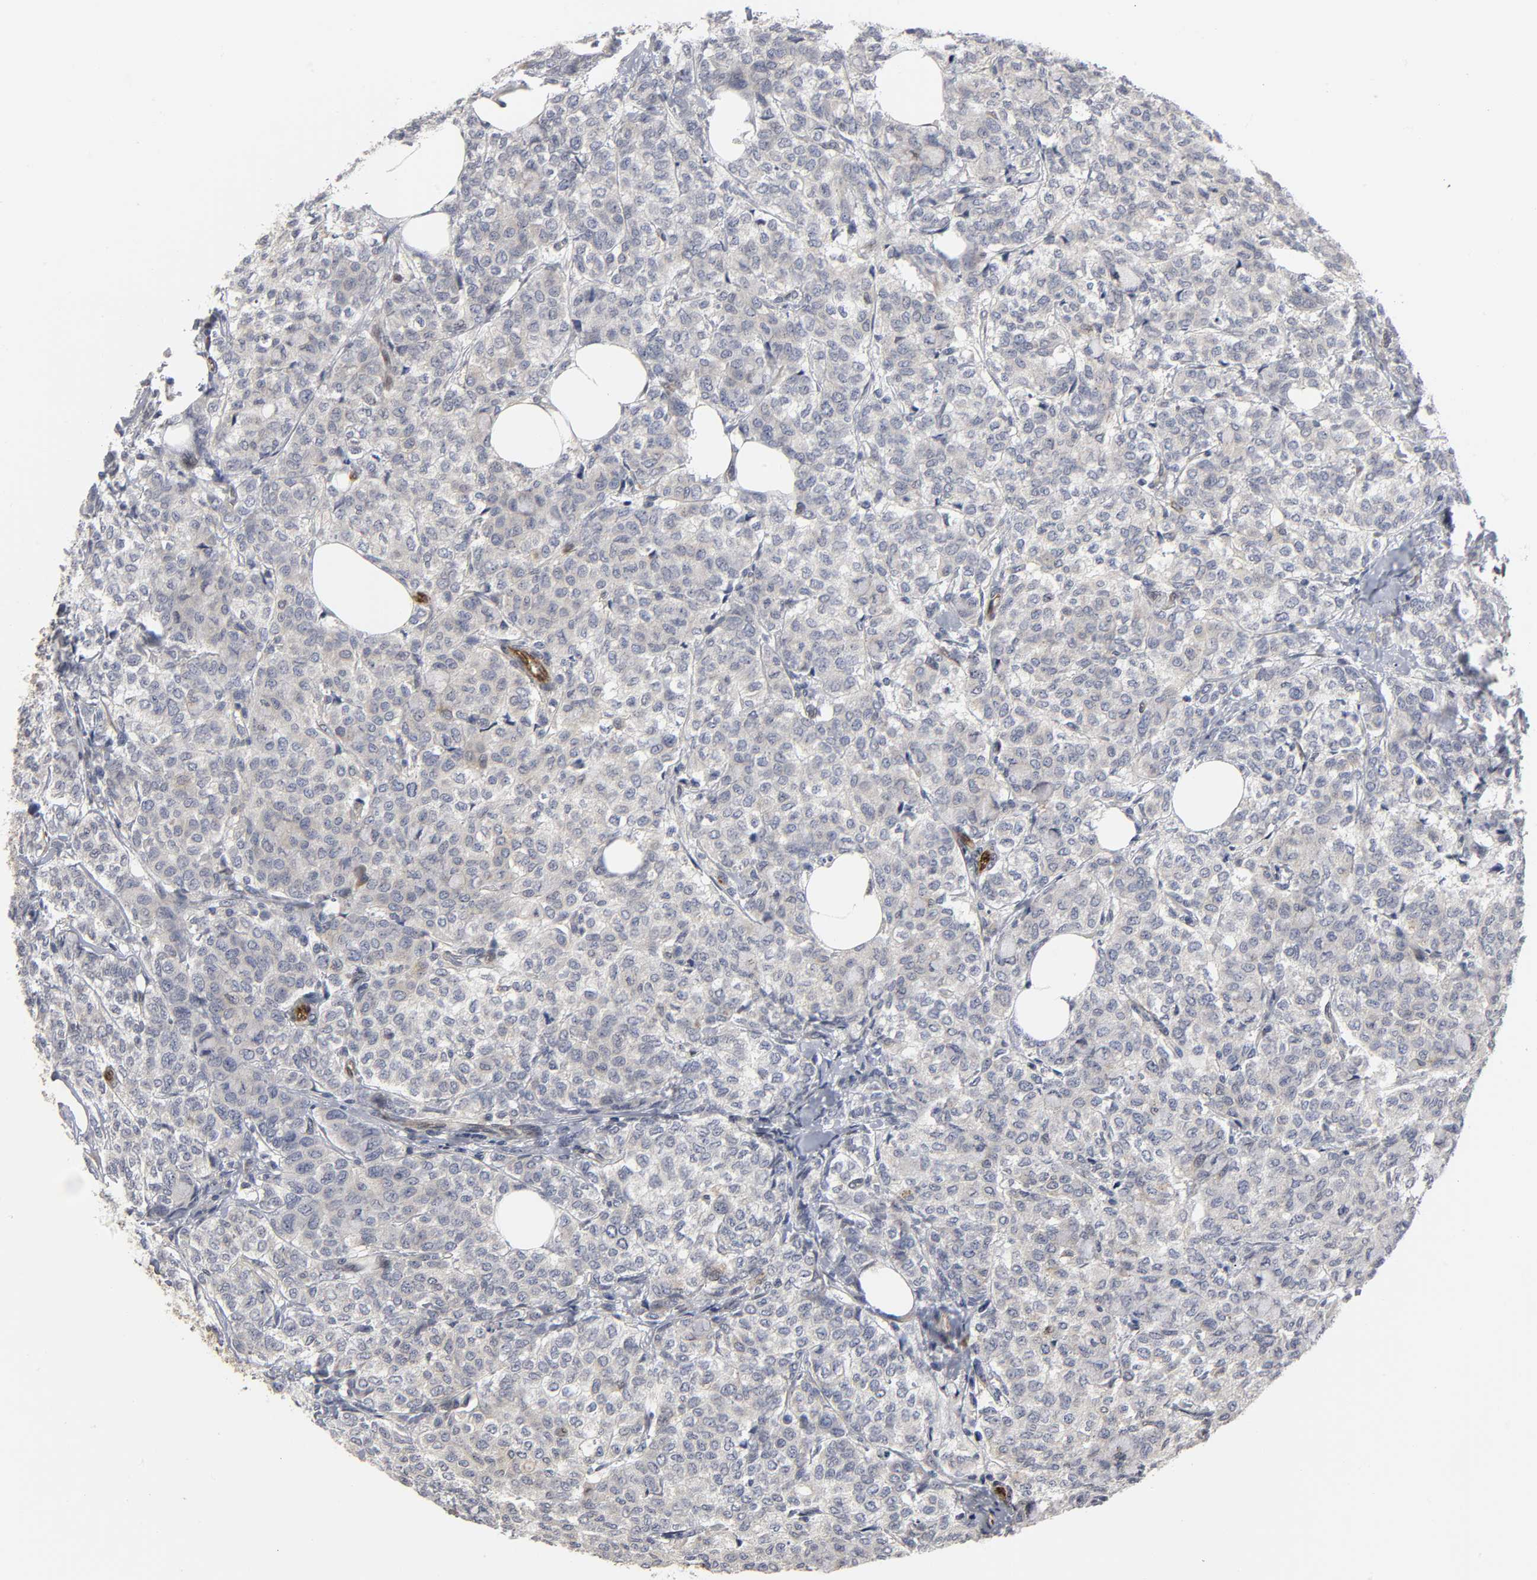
{"staining": {"intensity": "negative", "quantity": "none", "location": "none"}, "tissue": "breast cancer", "cell_type": "Tumor cells", "image_type": "cancer", "snomed": [{"axis": "morphology", "description": "Lobular carcinoma"}, {"axis": "topography", "description": "Breast"}], "caption": "Breast lobular carcinoma was stained to show a protein in brown. There is no significant positivity in tumor cells. The staining was performed using DAB (3,3'-diaminobenzidine) to visualize the protein expression in brown, while the nuclei were stained in blue with hematoxylin (Magnification: 20x).", "gene": "ASB6", "patient": {"sex": "female", "age": 60}}